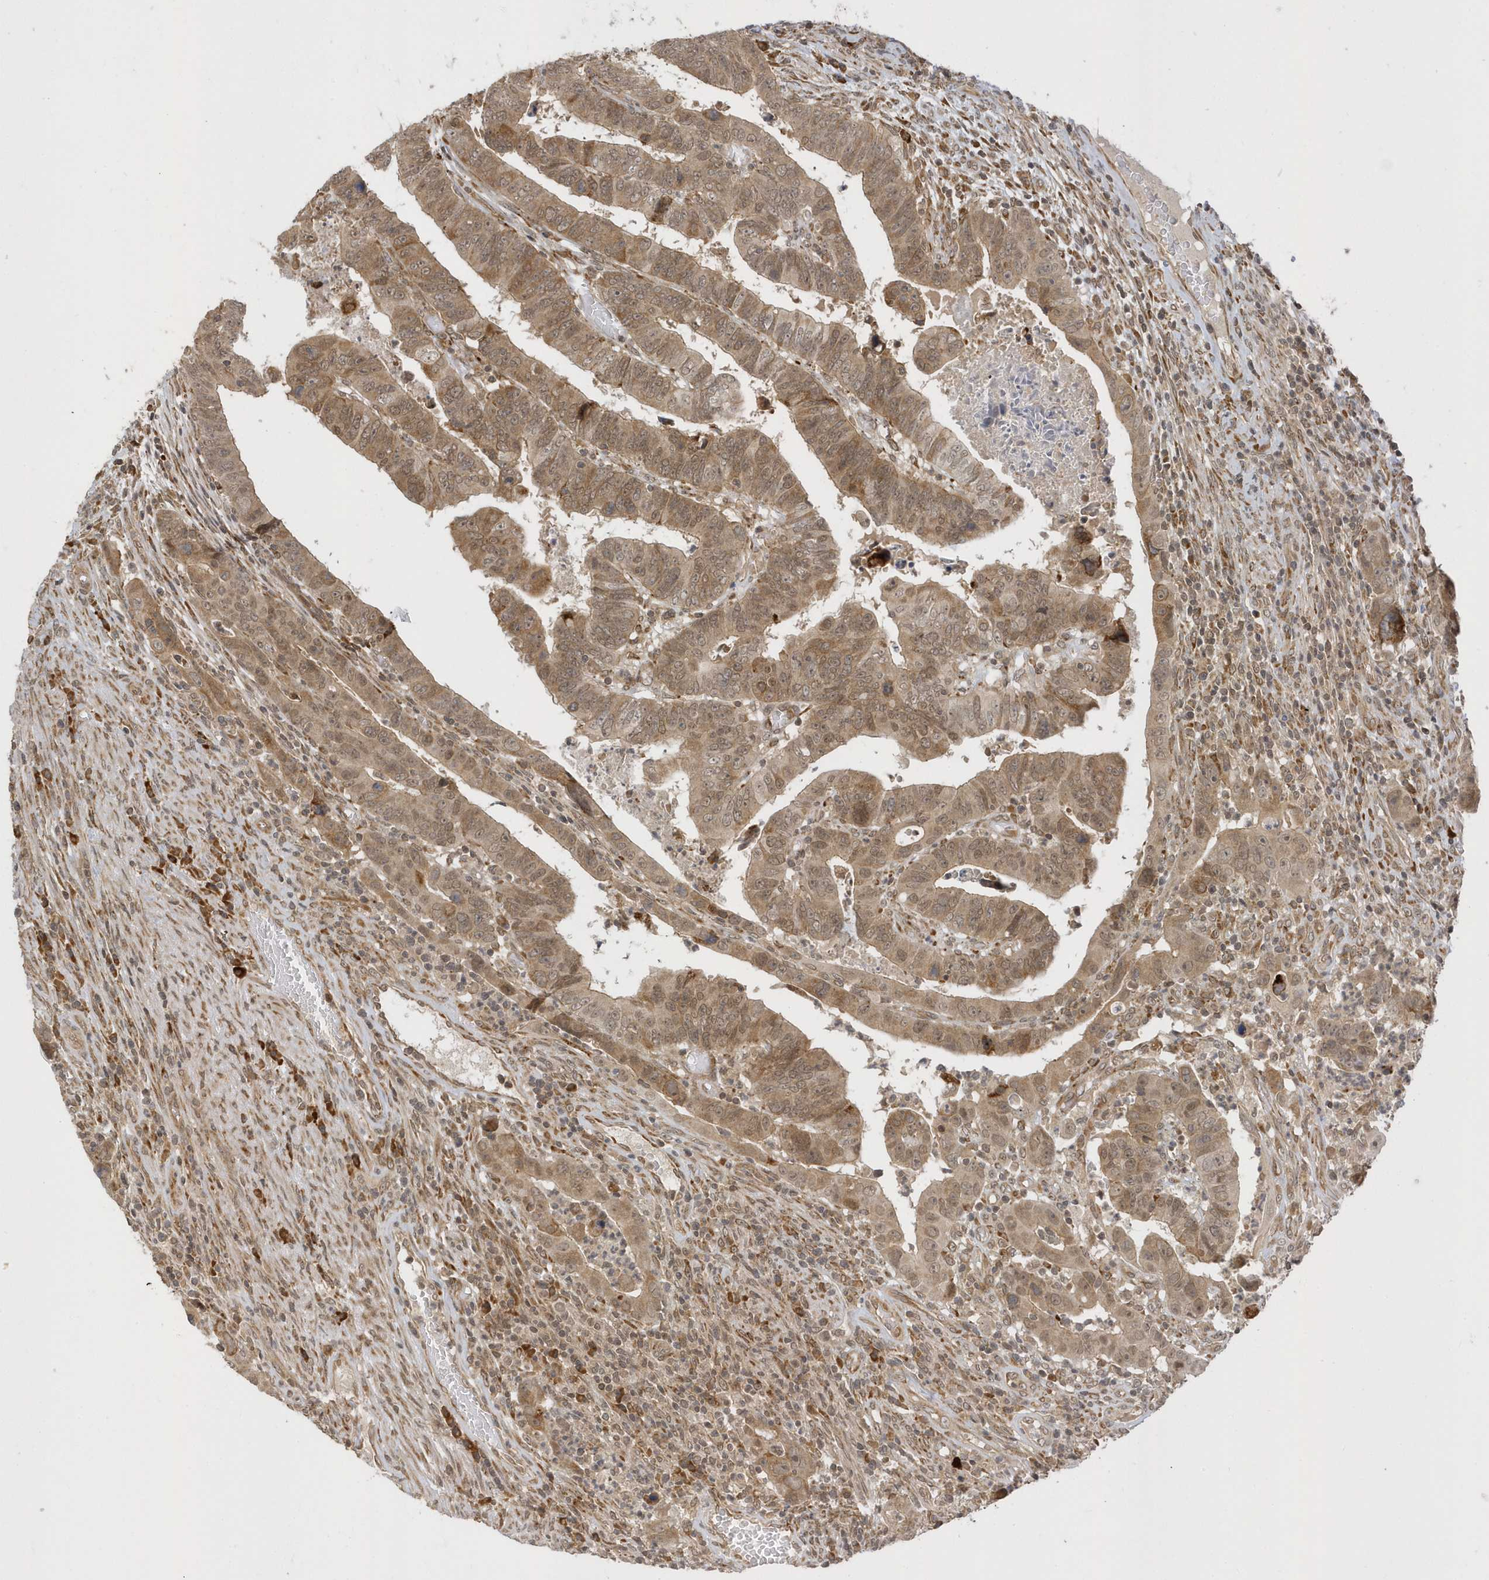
{"staining": {"intensity": "moderate", "quantity": ">75%", "location": "cytoplasmic/membranous,nuclear"}, "tissue": "colorectal cancer", "cell_type": "Tumor cells", "image_type": "cancer", "snomed": [{"axis": "morphology", "description": "Normal tissue, NOS"}, {"axis": "morphology", "description": "Adenocarcinoma, NOS"}, {"axis": "topography", "description": "Rectum"}], "caption": "Moderate cytoplasmic/membranous and nuclear protein positivity is seen in approximately >75% of tumor cells in colorectal adenocarcinoma. (Stains: DAB (3,3'-diaminobenzidine) in brown, nuclei in blue, Microscopy: brightfield microscopy at high magnification).", "gene": "METTL21A", "patient": {"sex": "female", "age": 65}}